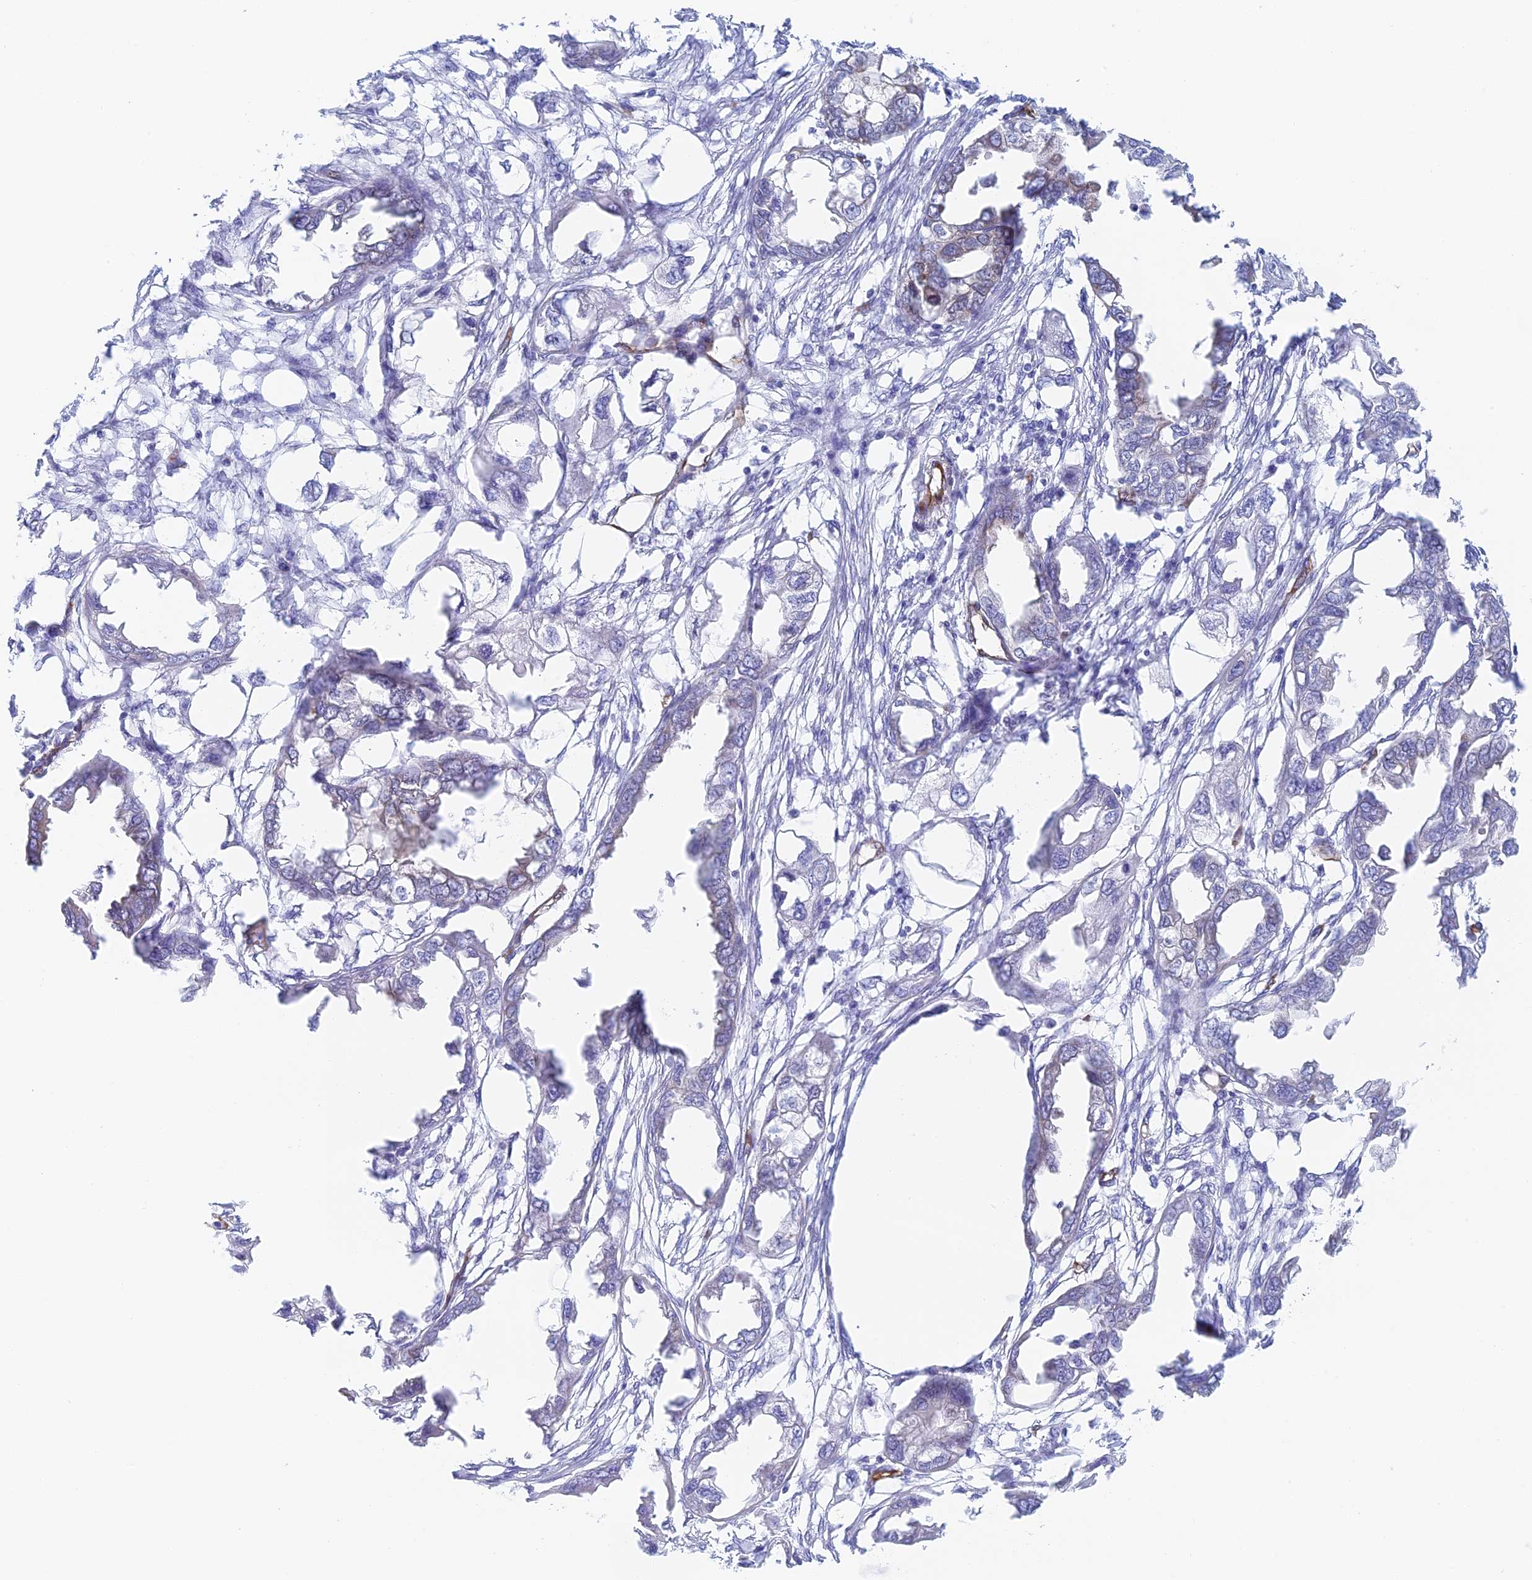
{"staining": {"intensity": "negative", "quantity": "none", "location": "none"}, "tissue": "endometrial cancer", "cell_type": "Tumor cells", "image_type": "cancer", "snomed": [{"axis": "morphology", "description": "Adenocarcinoma, NOS"}, {"axis": "morphology", "description": "Adenocarcinoma, metastatic, NOS"}, {"axis": "topography", "description": "Adipose tissue"}, {"axis": "topography", "description": "Endometrium"}], "caption": "Immunohistochemistry (IHC) of endometrial adenocarcinoma demonstrates no positivity in tumor cells. Nuclei are stained in blue.", "gene": "CRIP2", "patient": {"sex": "female", "age": 67}}